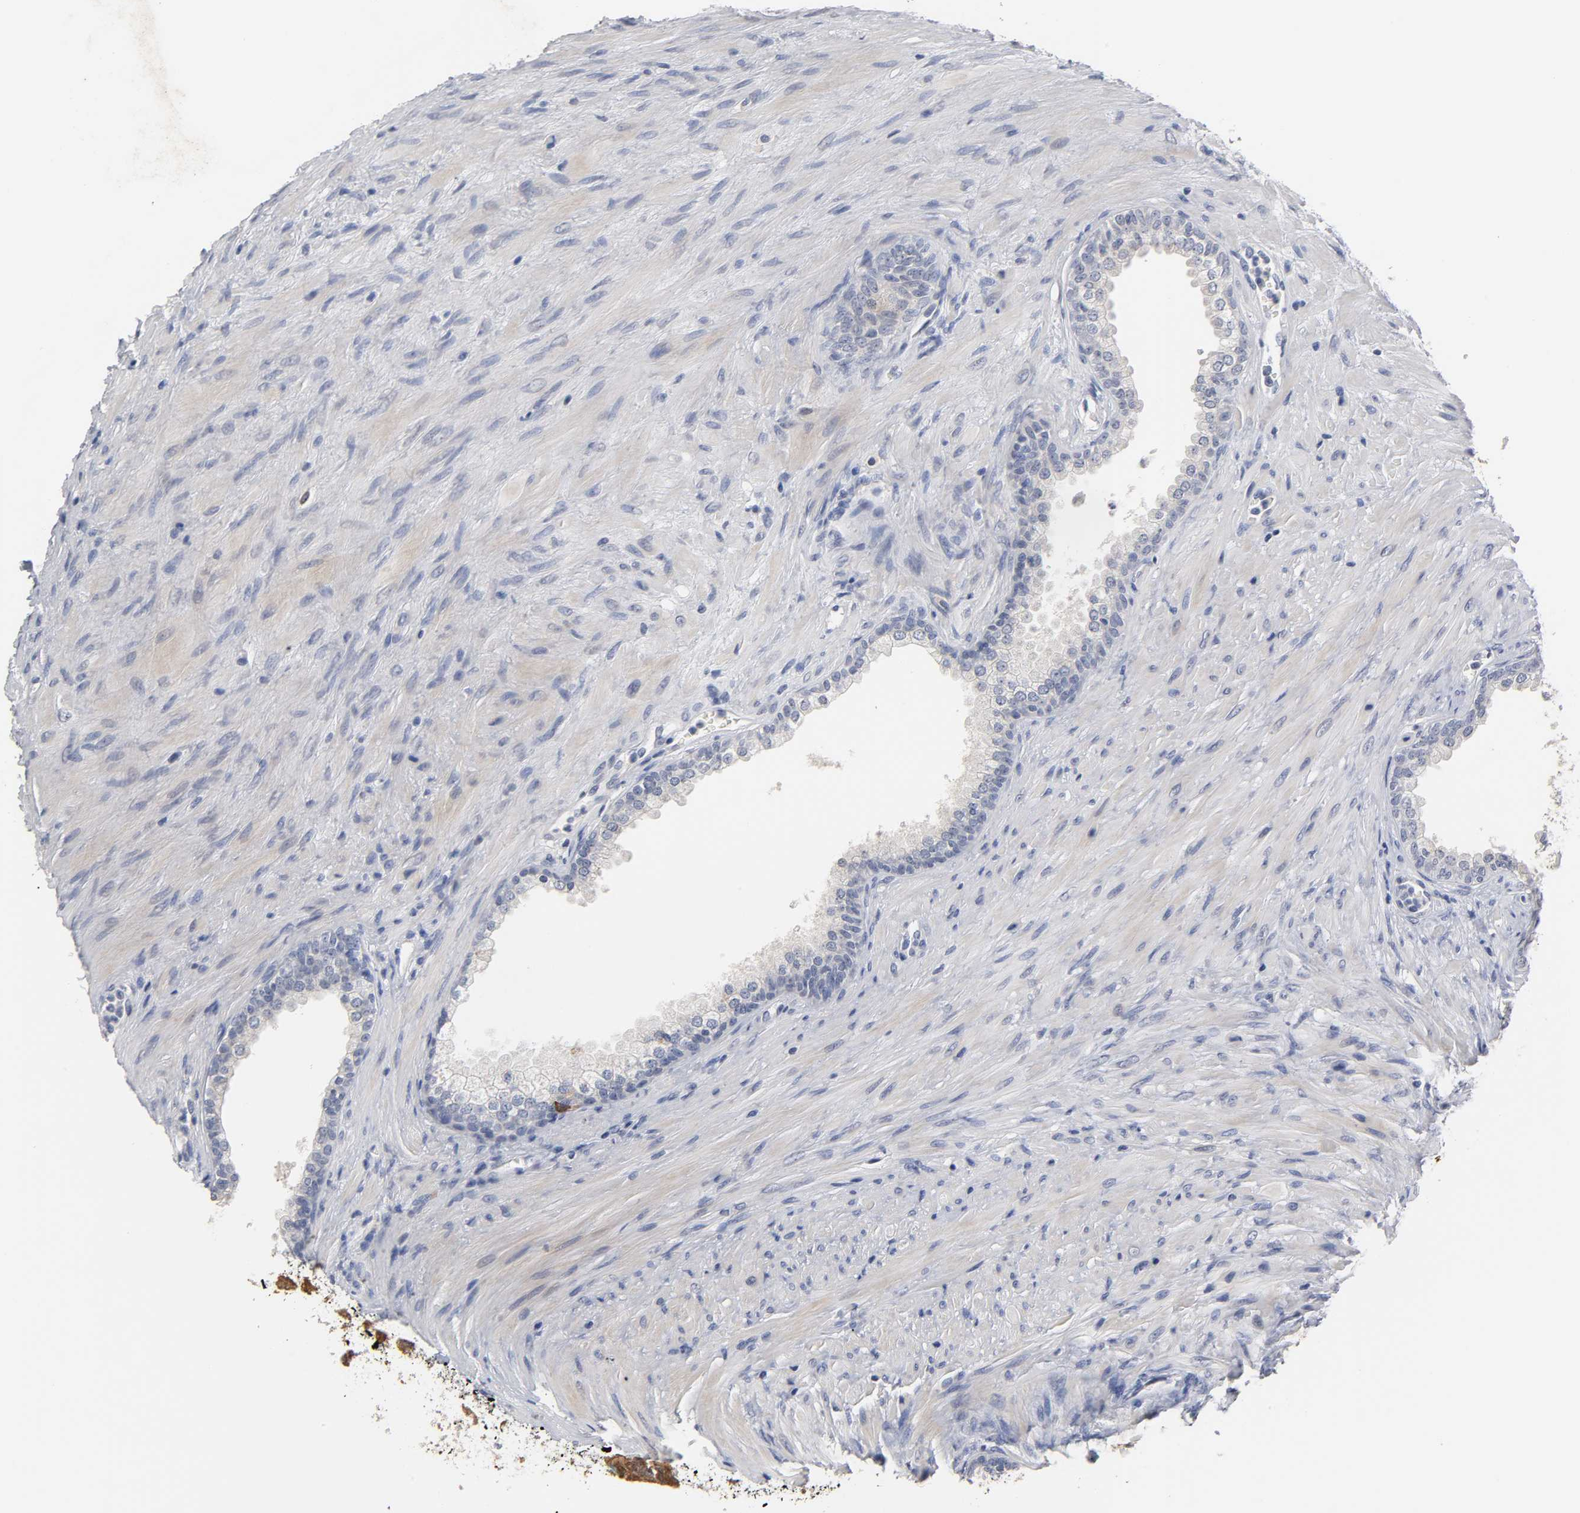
{"staining": {"intensity": "strong", "quantity": ">75%", "location": "cytoplasmic/membranous"}, "tissue": "prostate", "cell_type": "Glandular cells", "image_type": "normal", "snomed": [{"axis": "morphology", "description": "Normal tissue, NOS"}, {"axis": "topography", "description": "Prostate"}], "caption": "DAB (3,3'-diaminobenzidine) immunohistochemical staining of benign prostate shows strong cytoplasmic/membranous protein positivity in approximately >75% of glandular cells. Immunohistochemistry stains the protein in brown and the nuclei are stained blue.", "gene": "OVOL1", "patient": {"sex": "male", "age": 76}}